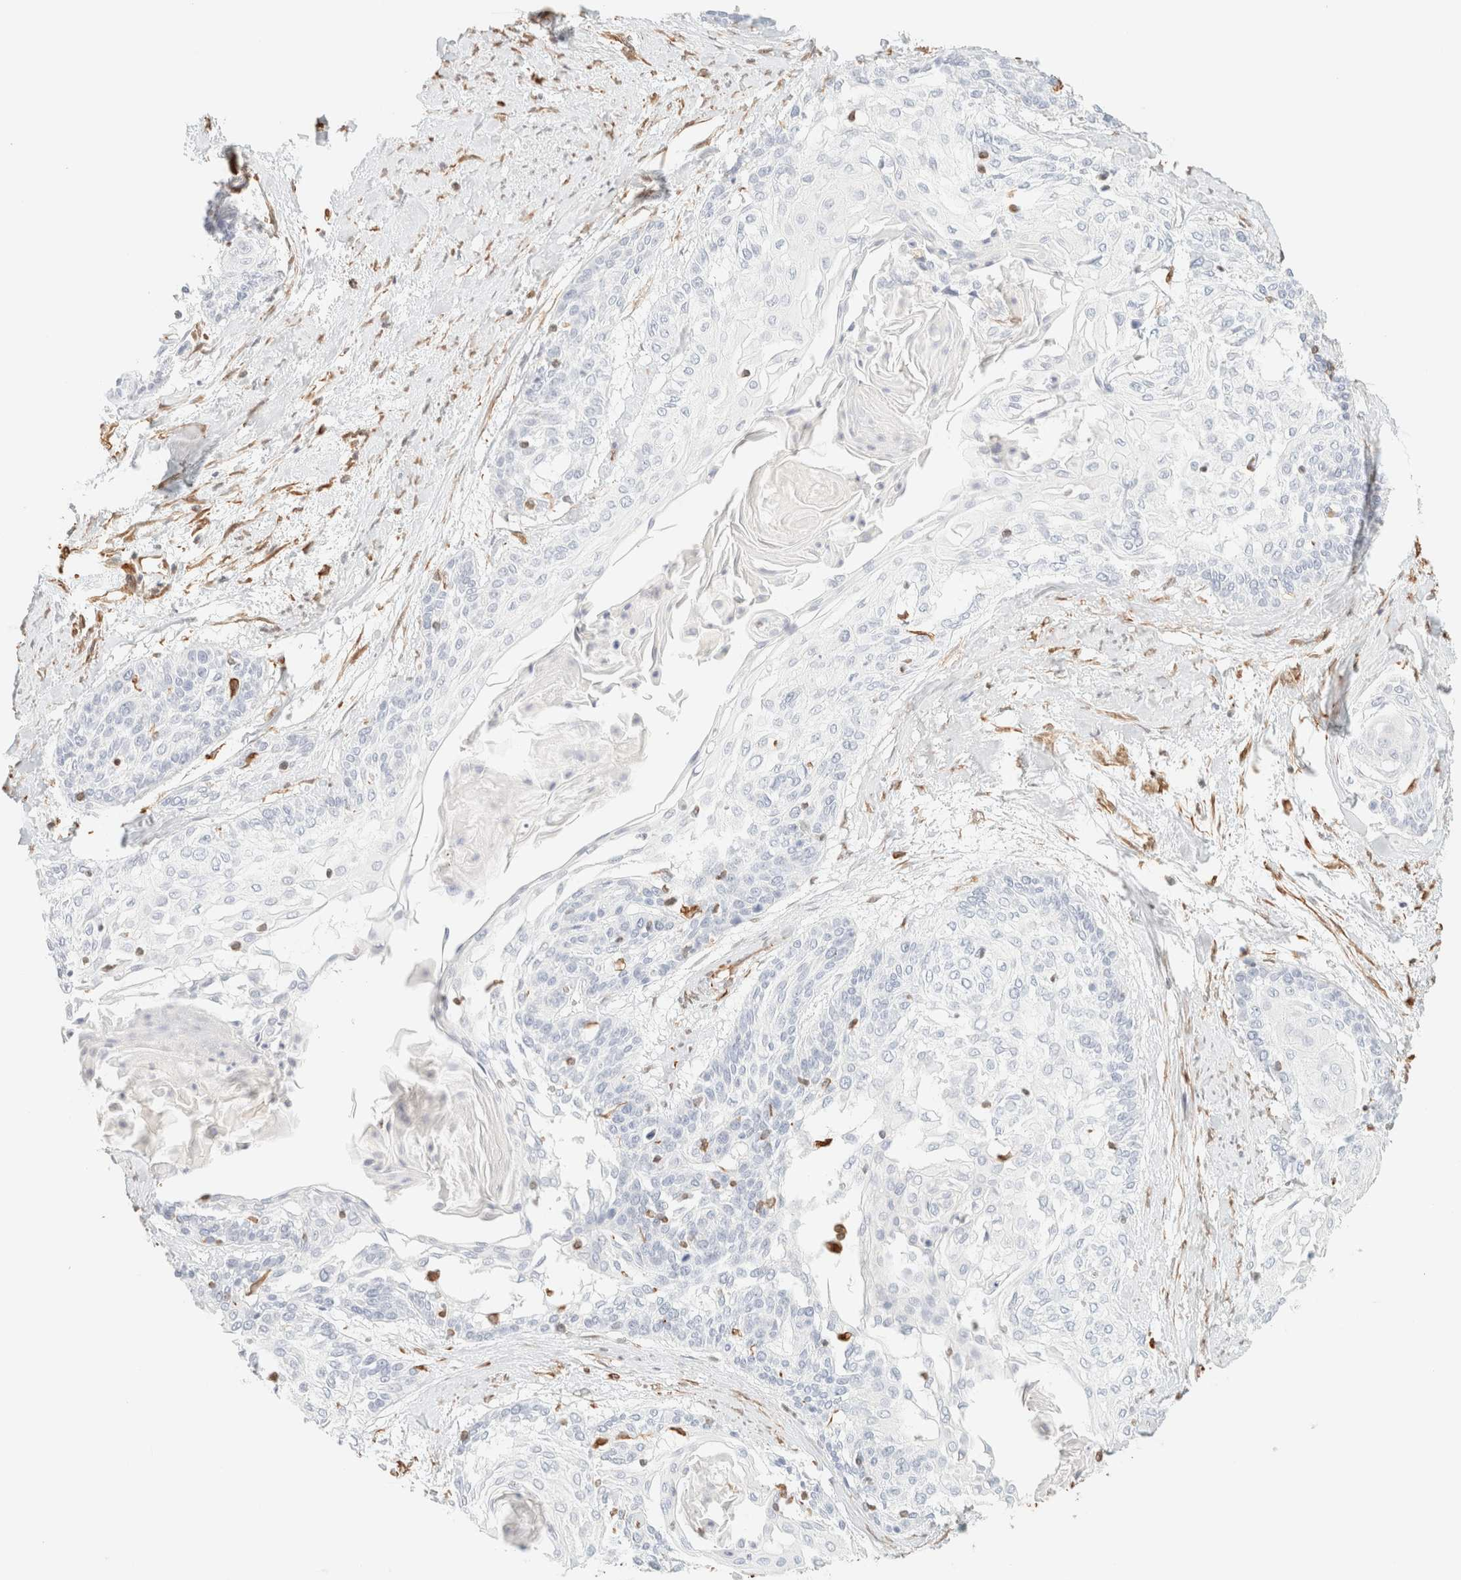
{"staining": {"intensity": "negative", "quantity": "none", "location": "none"}, "tissue": "cervical cancer", "cell_type": "Tumor cells", "image_type": "cancer", "snomed": [{"axis": "morphology", "description": "Squamous cell carcinoma, NOS"}, {"axis": "topography", "description": "Cervix"}], "caption": "There is no significant expression in tumor cells of squamous cell carcinoma (cervical).", "gene": "ZSCAN18", "patient": {"sex": "female", "age": 57}}